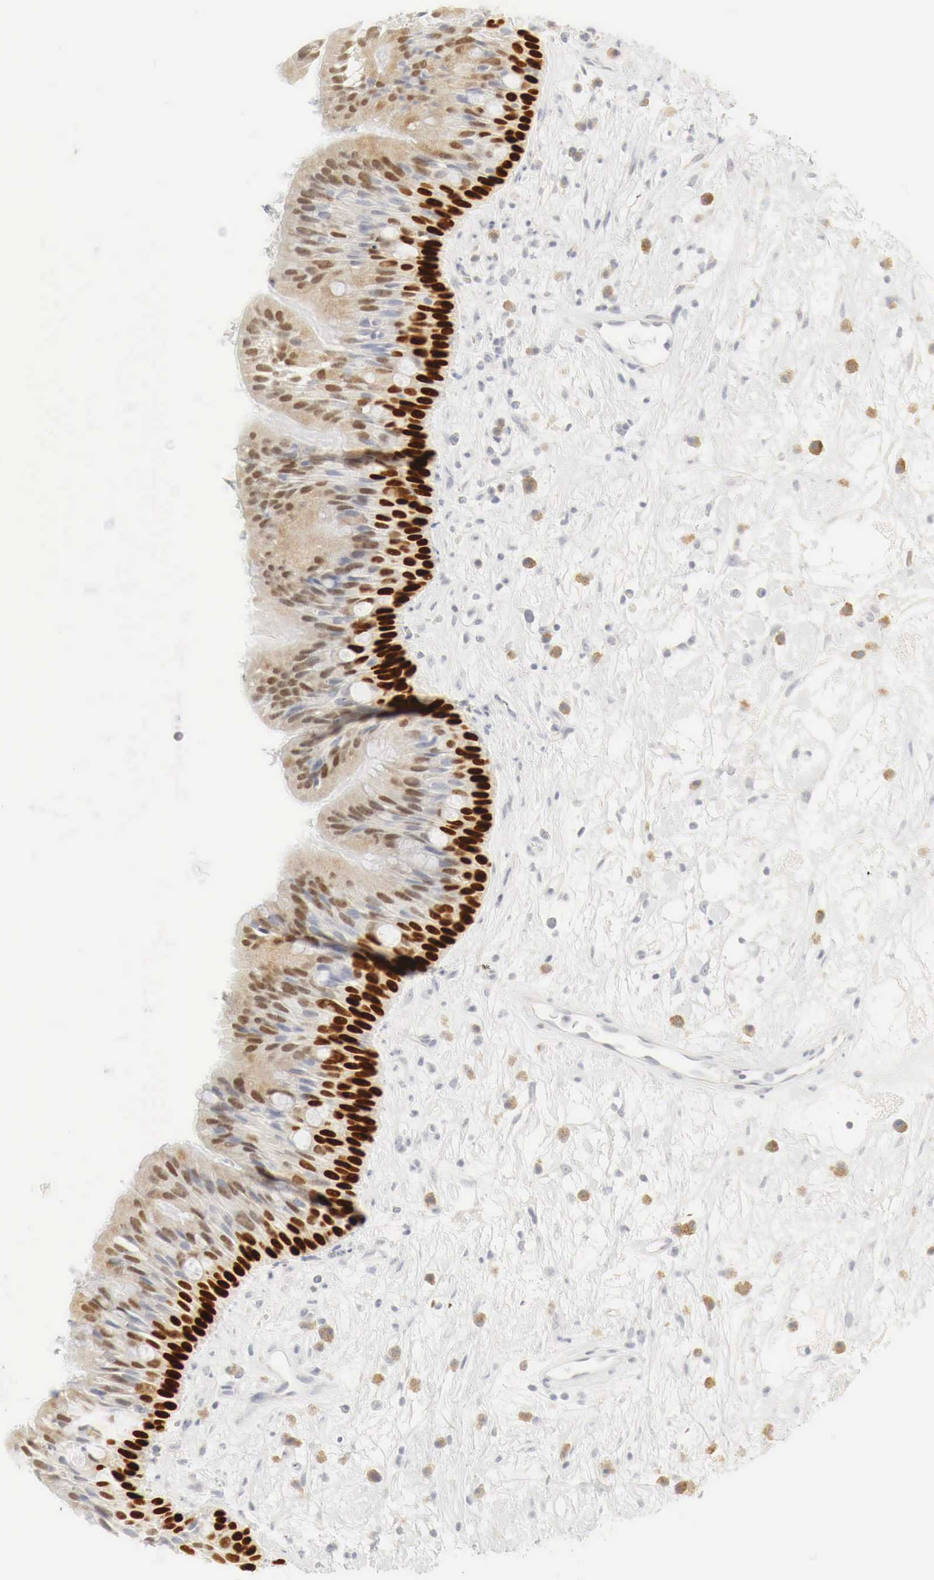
{"staining": {"intensity": "strong", "quantity": "25%-75%", "location": "nuclear"}, "tissue": "nasopharynx", "cell_type": "Respiratory epithelial cells", "image_type": "normal", "snomed": [{"axis": "morphology", "description": "Normal tissue, NOS"}, {"axis": "topography", "description": "Nasopharynx"}], "caption": "Immunohistochemistry (IHC) (DAB) staining of unremarkable nasopharynx reveals strong nuclear protein expression in about 25%-75% of respiratory epithelial cells.", "gene": "TP63", "patient": {"sex": "male", "age": 13}}